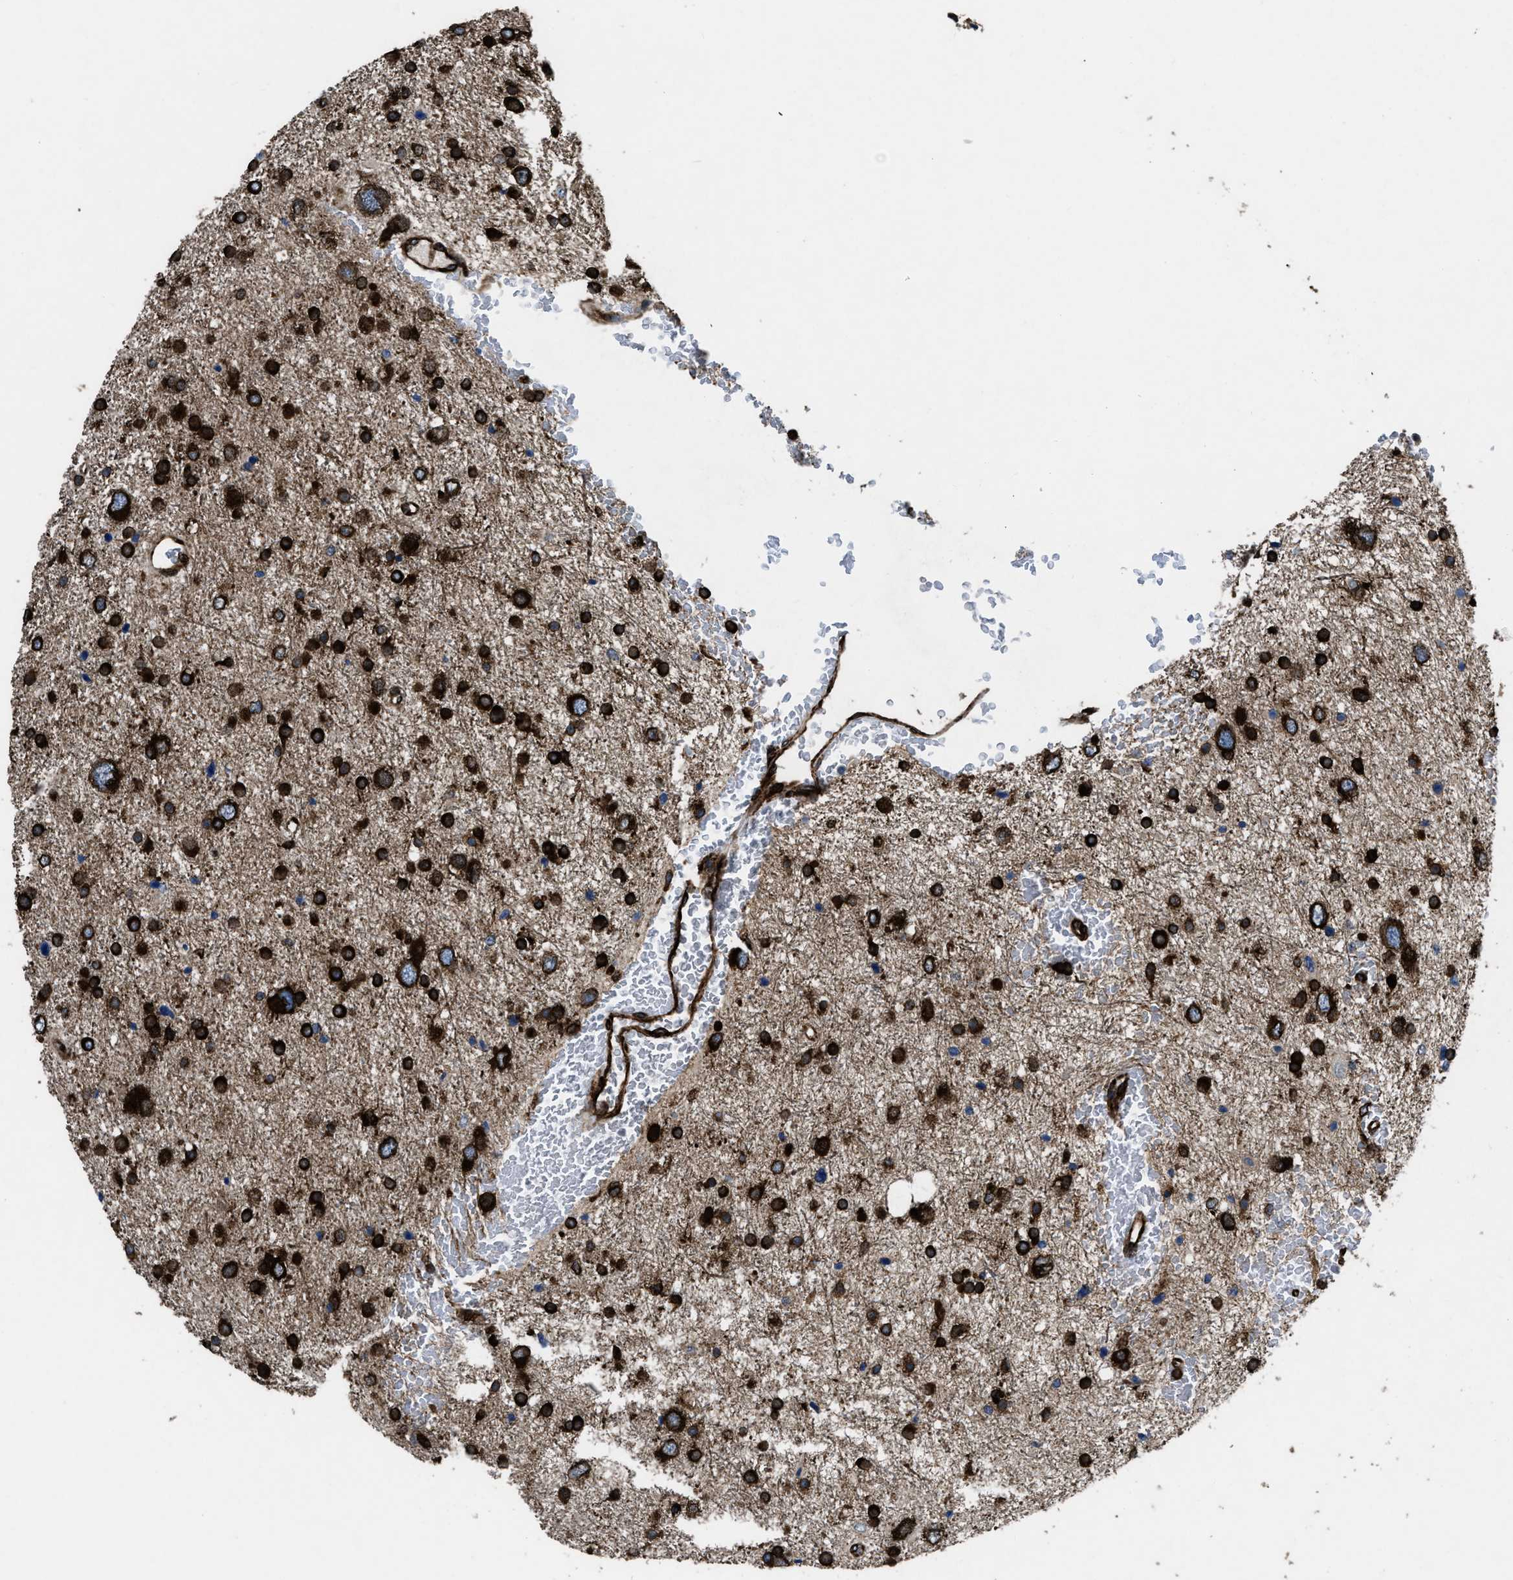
{"staining": {"intensity": "strong", "quantity": ">75%", "location": "cytoplasmic/membranous"}, "tissue": "glioma", "cell_type": "Tumor cells", "image_type": "cancer", "snomed": [{"axis": "morphology", "description": "Glioma, malignant, Low grade"}, {"axis": "topography", "description": "Brain"}], "caption": "Strong cytoplasmic/membranous expression is seen in about >75% of tumor cells in glioma.", "gene": "CAPRIN1", "patient": {"sex": "female", "age": 37}}